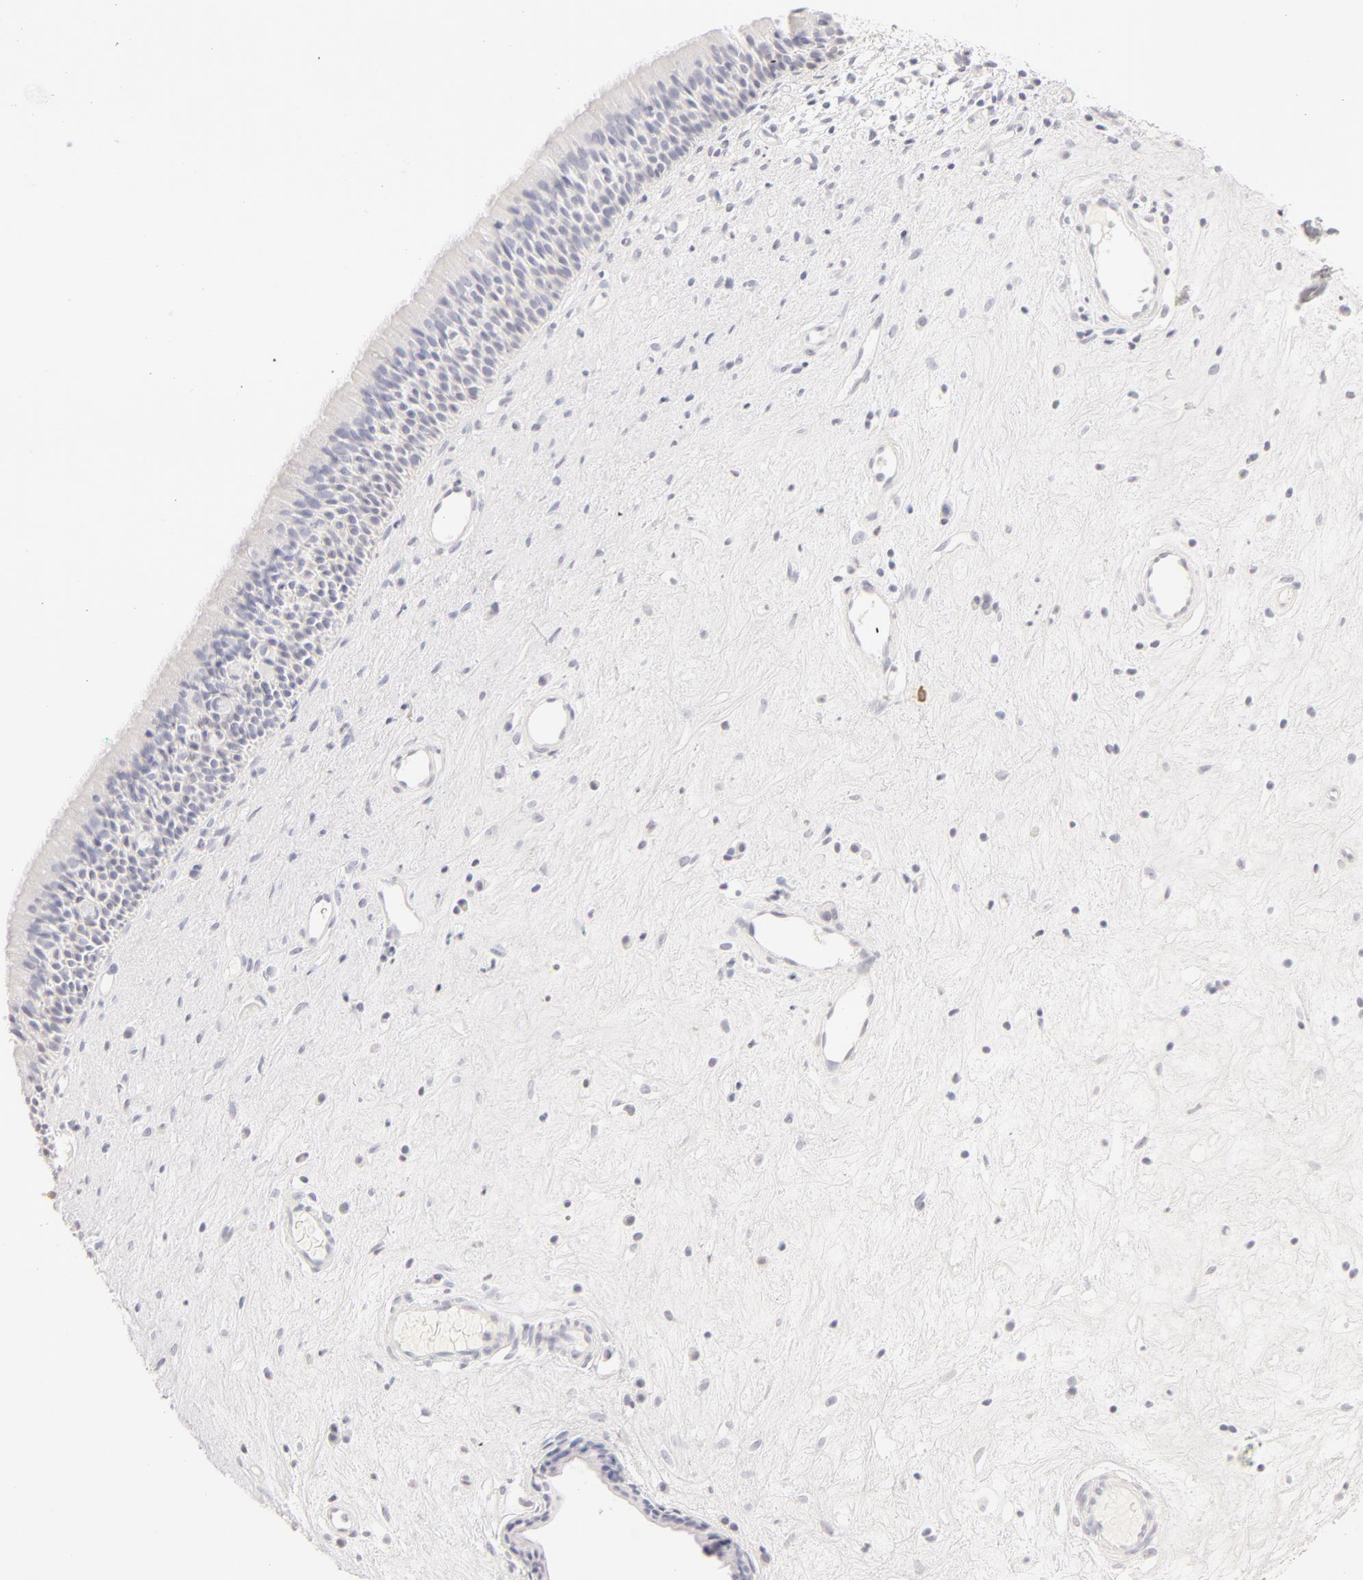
{"staining": {"intensity": "negative", "quantity": "none", "location": "none"}, "tissue": "nasopharynx", "cell_type": "Respiratory epithelial cells", "image_type": "normal", "snomed": [{"axis": "morphology", "description": "Normal tissue, NOS"}, {"axis": "topography", "description": "Nasopharynx"}], "caption": "This is an immunohistochemistry photomicrograph of normal nasopharynx. There is no positivity in respiratory epithelial cells.", "gene": "LGALS7B", "patient": {"sex": "female", "age": 78}}